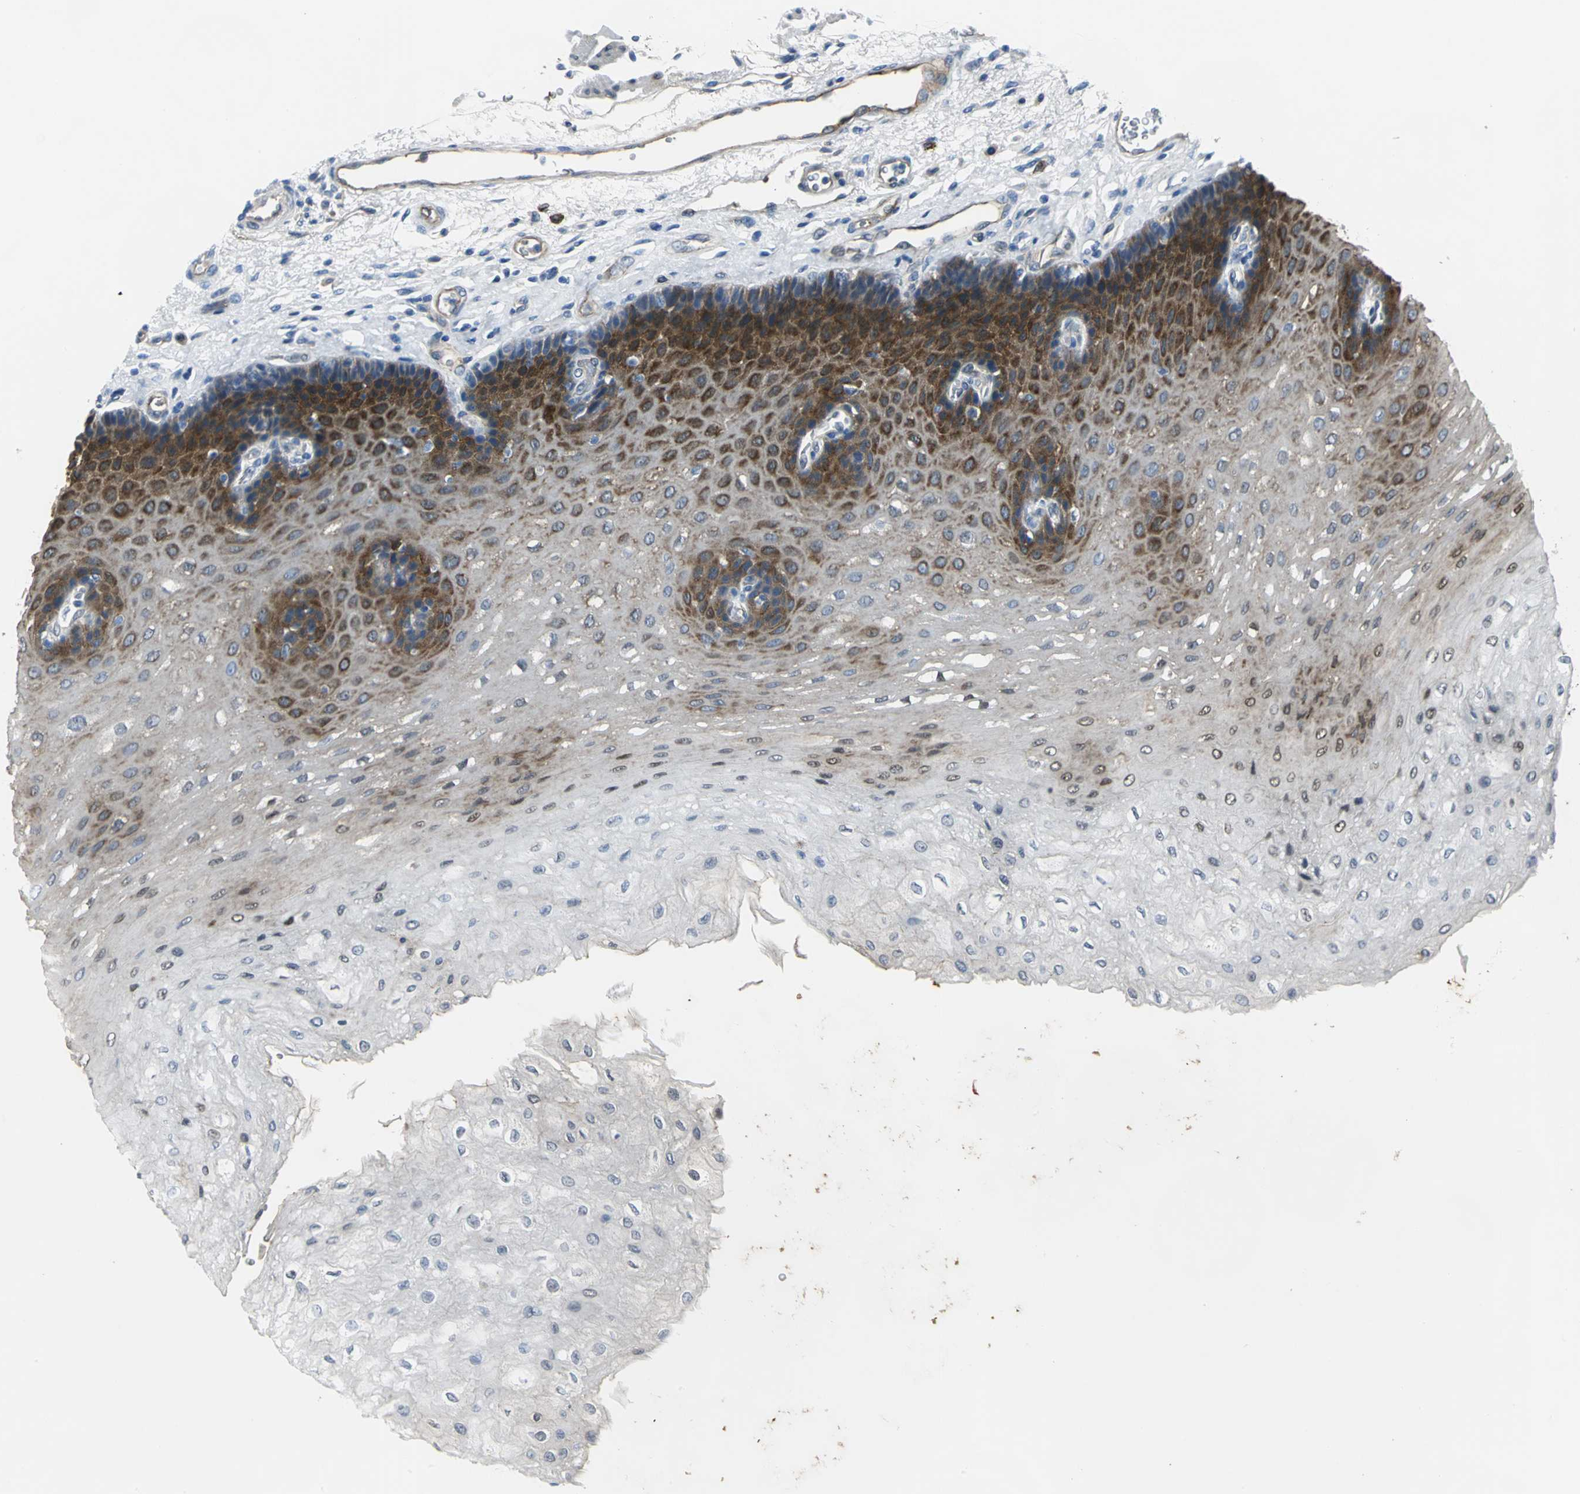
{"staining": {"intensity": "strong", "quantity": ">75%", "location": "cytoplasmic/membranous"}, "tissue": "esophagus", "cell_type": "Squamous epithelial cells", "image_type": "normal", "snomed": [{"axis": "morphology", "description": "Normal tissue, NOS"}, {"axis": "topography", "description": "Esophagus"}], "caption": "Esophagus stained for a protein (brown) displays strong cytoplasmic/membranous positive positivity in about >75% of squamous epithelial cells.", "gene": "ENSG00000285130", "patient": {"sex": "female", "age": 72}}